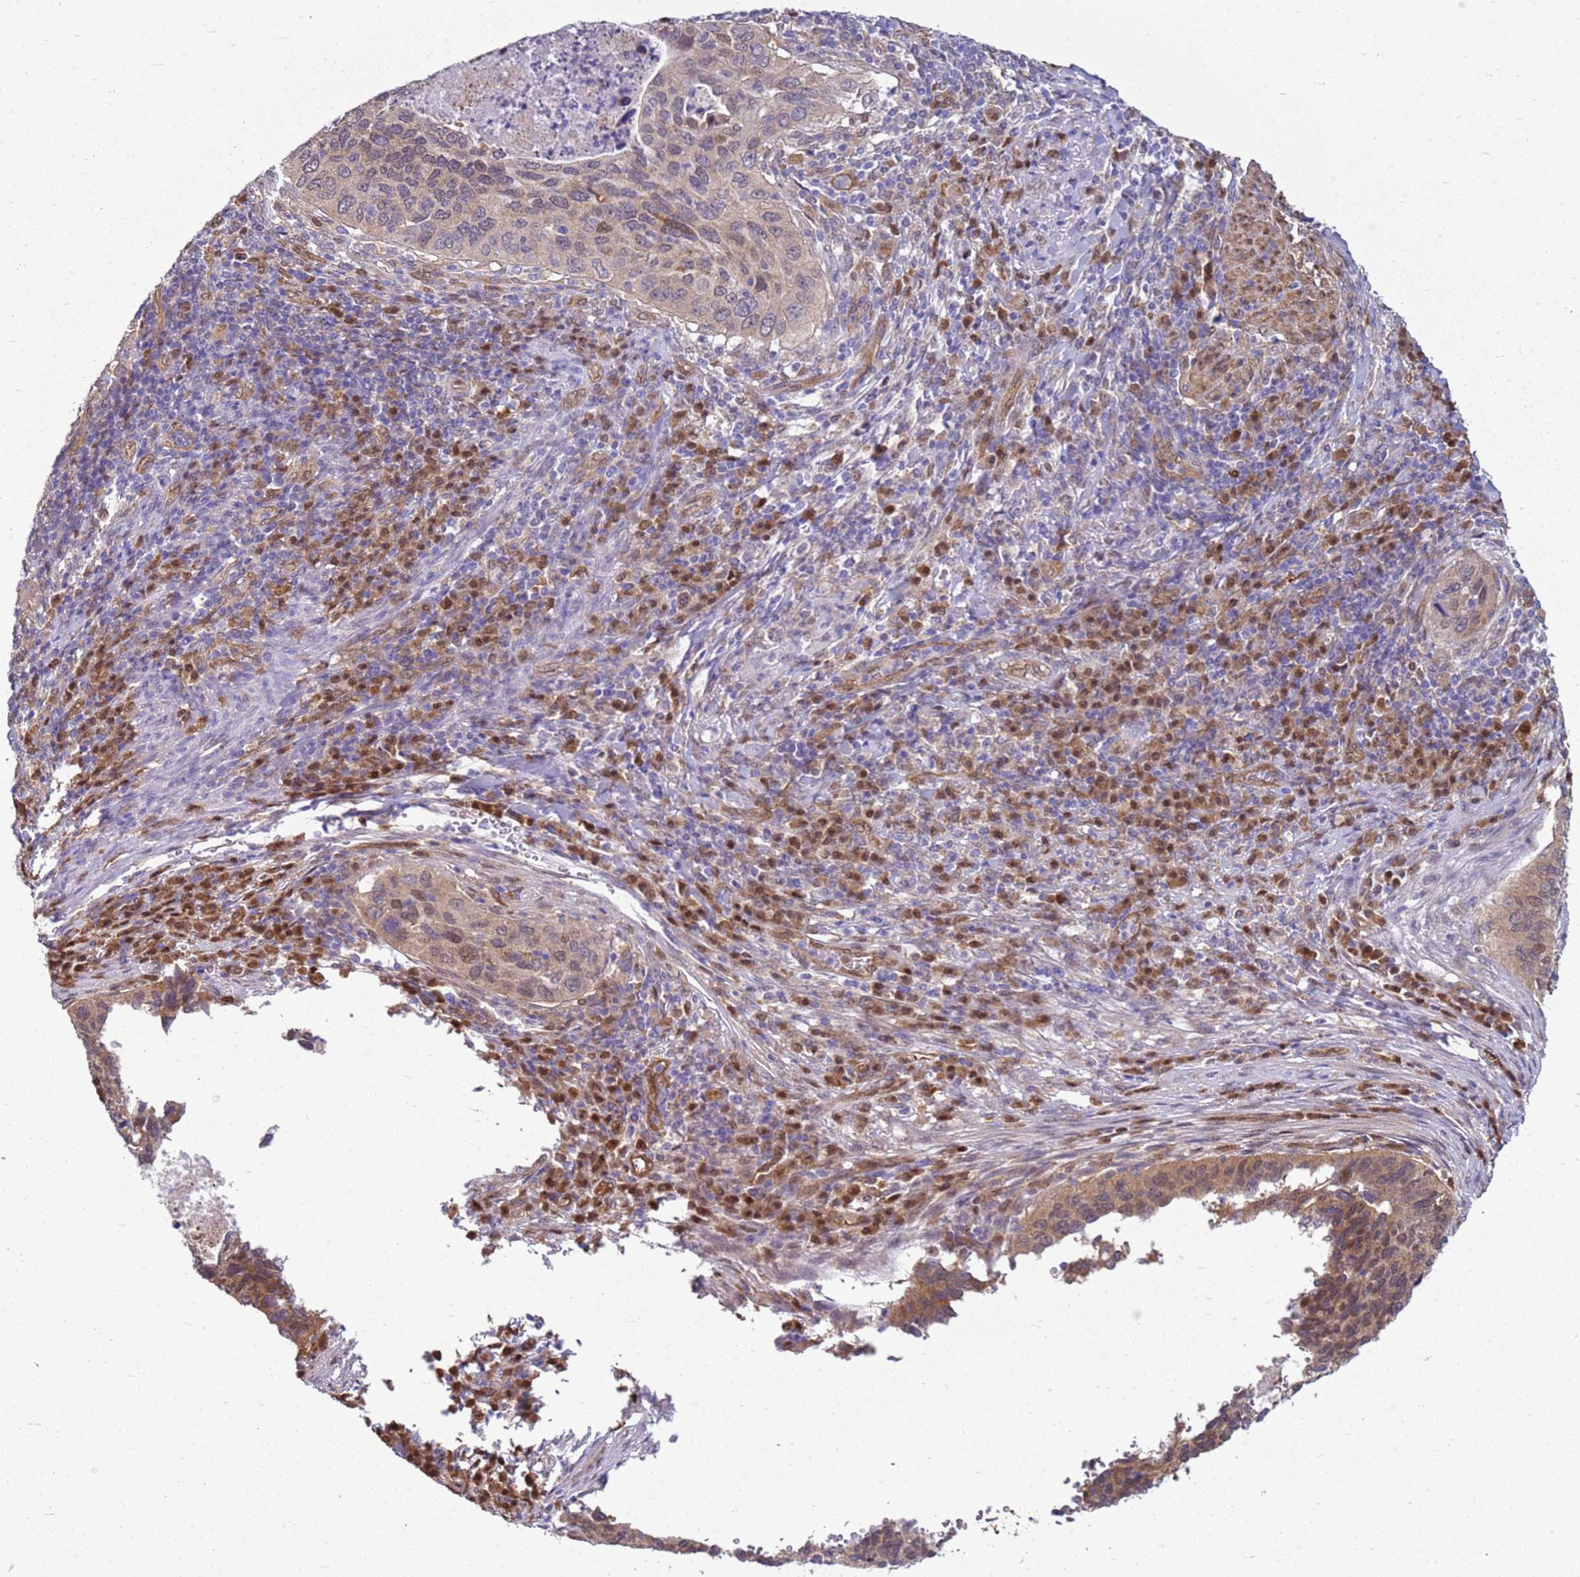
{"staining": {"intensity": "weak", "quantity": "<25%", "location": "cytoplasmic/membranous,nuclear"}, "tissue": "cervical cancer", "cell_type": "Tumor cells", "image_type": "cancer", "snomed": [{"axis": "morphology", "description": "Squamous cell carcinoma, NOS"}, {"axis": "topography", "description": "Cervix"}], "caption": "Protein analysis of cervical cancer shows no significant positivity in tumor cells.", "gene": "YWHAE", "patient": {"sex": "female", "age": 38}}